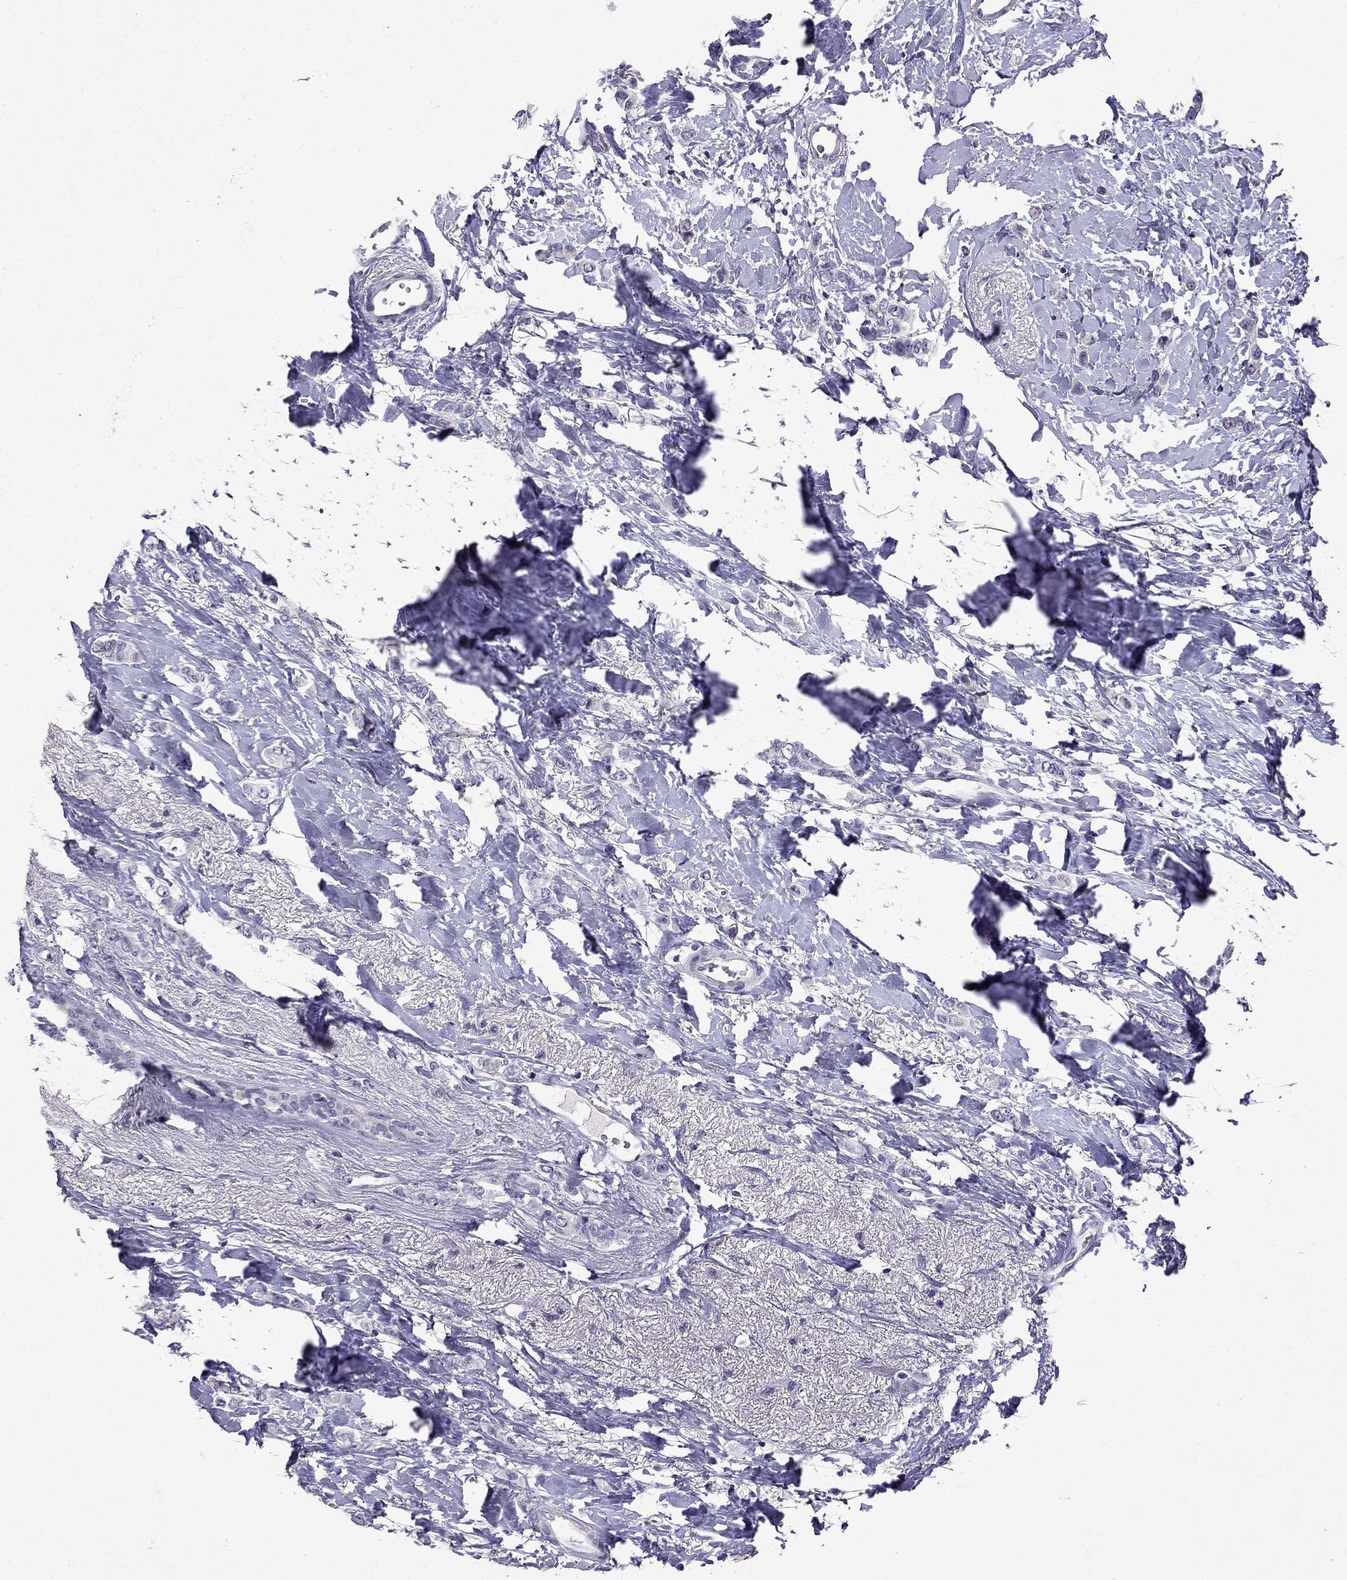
{"staining": {"intensity": "negative", "quantity": "none", "location": "none"}, "tissue": "breast cancer", "cell_type": "Tumor cells", "image_type": "cancer", "snomed": [{"axis": "morphology", "description": "Lobular carcinoma"}, {"axis": "topography", "description": "Breast"}], "caption": "IHC of breast lobular carcinoma demonstrates no staining in tumor cells.", "gene": "TTN", "patient": {"sex": "female", "age": 66}}